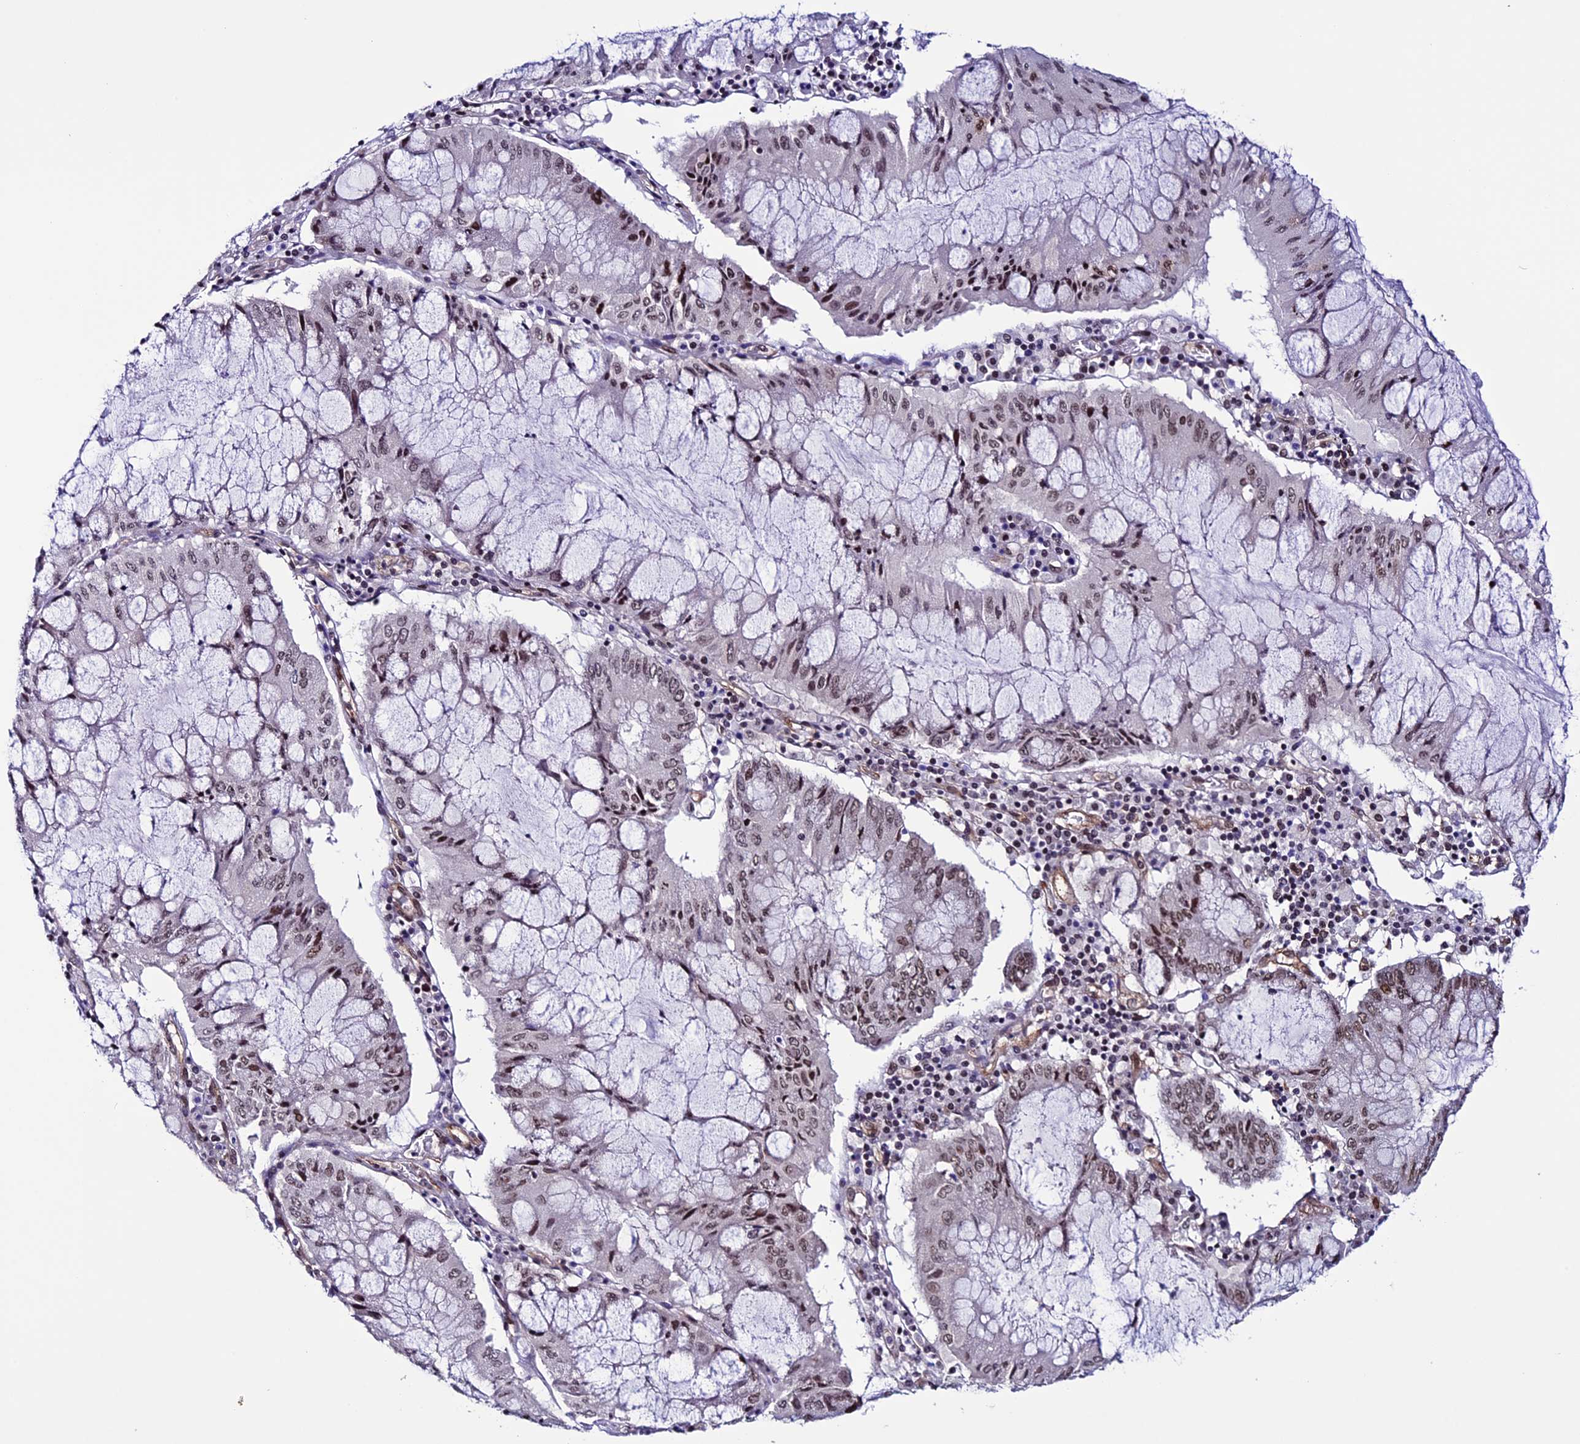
{"staining": {"intensity": "moderate", "quantity": ">75%", "location": "nuclear"}, "tissue": "pancreatic cancer", "cell_type": "Tumor cells", "image_type": "cancer", "snomed": [{"axis": "morphology", "description": "Adenocarcinoma, NOS"}, {"axis": "topography", "description": "Pancreas"}], "caption": "The image shows staining of pancreatic cancer, revealing moderate nuclear protein staining (brown color) within tumor cells.", "gene": "MPHOSPH8", "patient": {"sex": "female", "age": 50}}